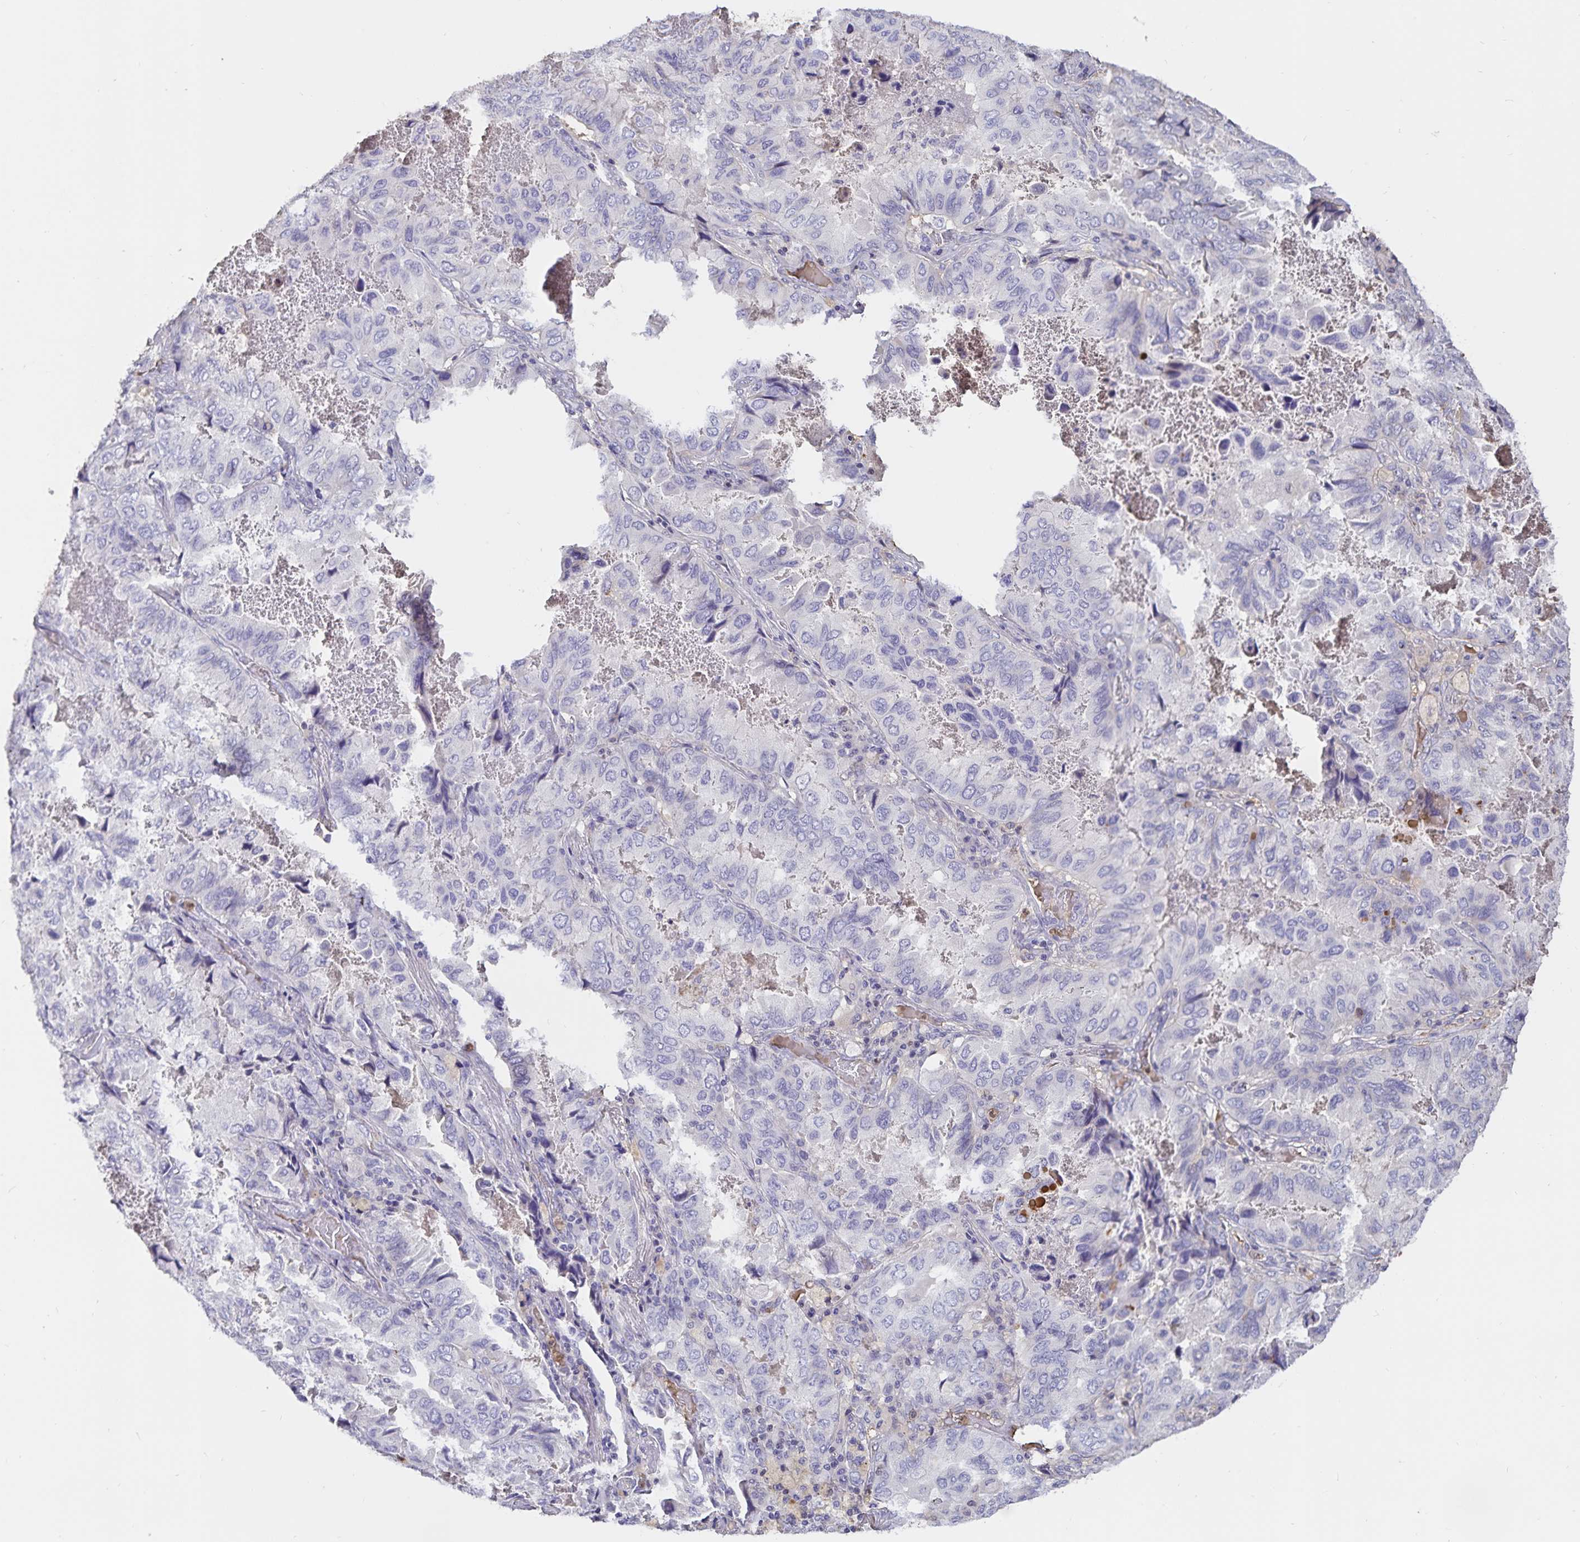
{"staining": {"intensity": "negative", "quantity": "none", "location": "none"}, "tissue": "lung cancer", "cell_type": "Tumor cells", "image_type": "cancer", "snomed": [{"axis": "morphology", "description": "Aneuploidy"}, {"axis": "morphology", "description": "Adenocarcinoma, NOS"}, {"axis": "morphology", "description": "Adenocarcinoma, metastatic, NOS"}, {"axis": "topography", "description": "Lymph node"}, {"axis": "topography", "description": "Lung"}], "caption": "The IHC image has no significant staining in tumor cells of lung cancer (adenocarcinoma) tissue.", "gene": "FGG", "patient": {"sex": "female", "age": 48}}